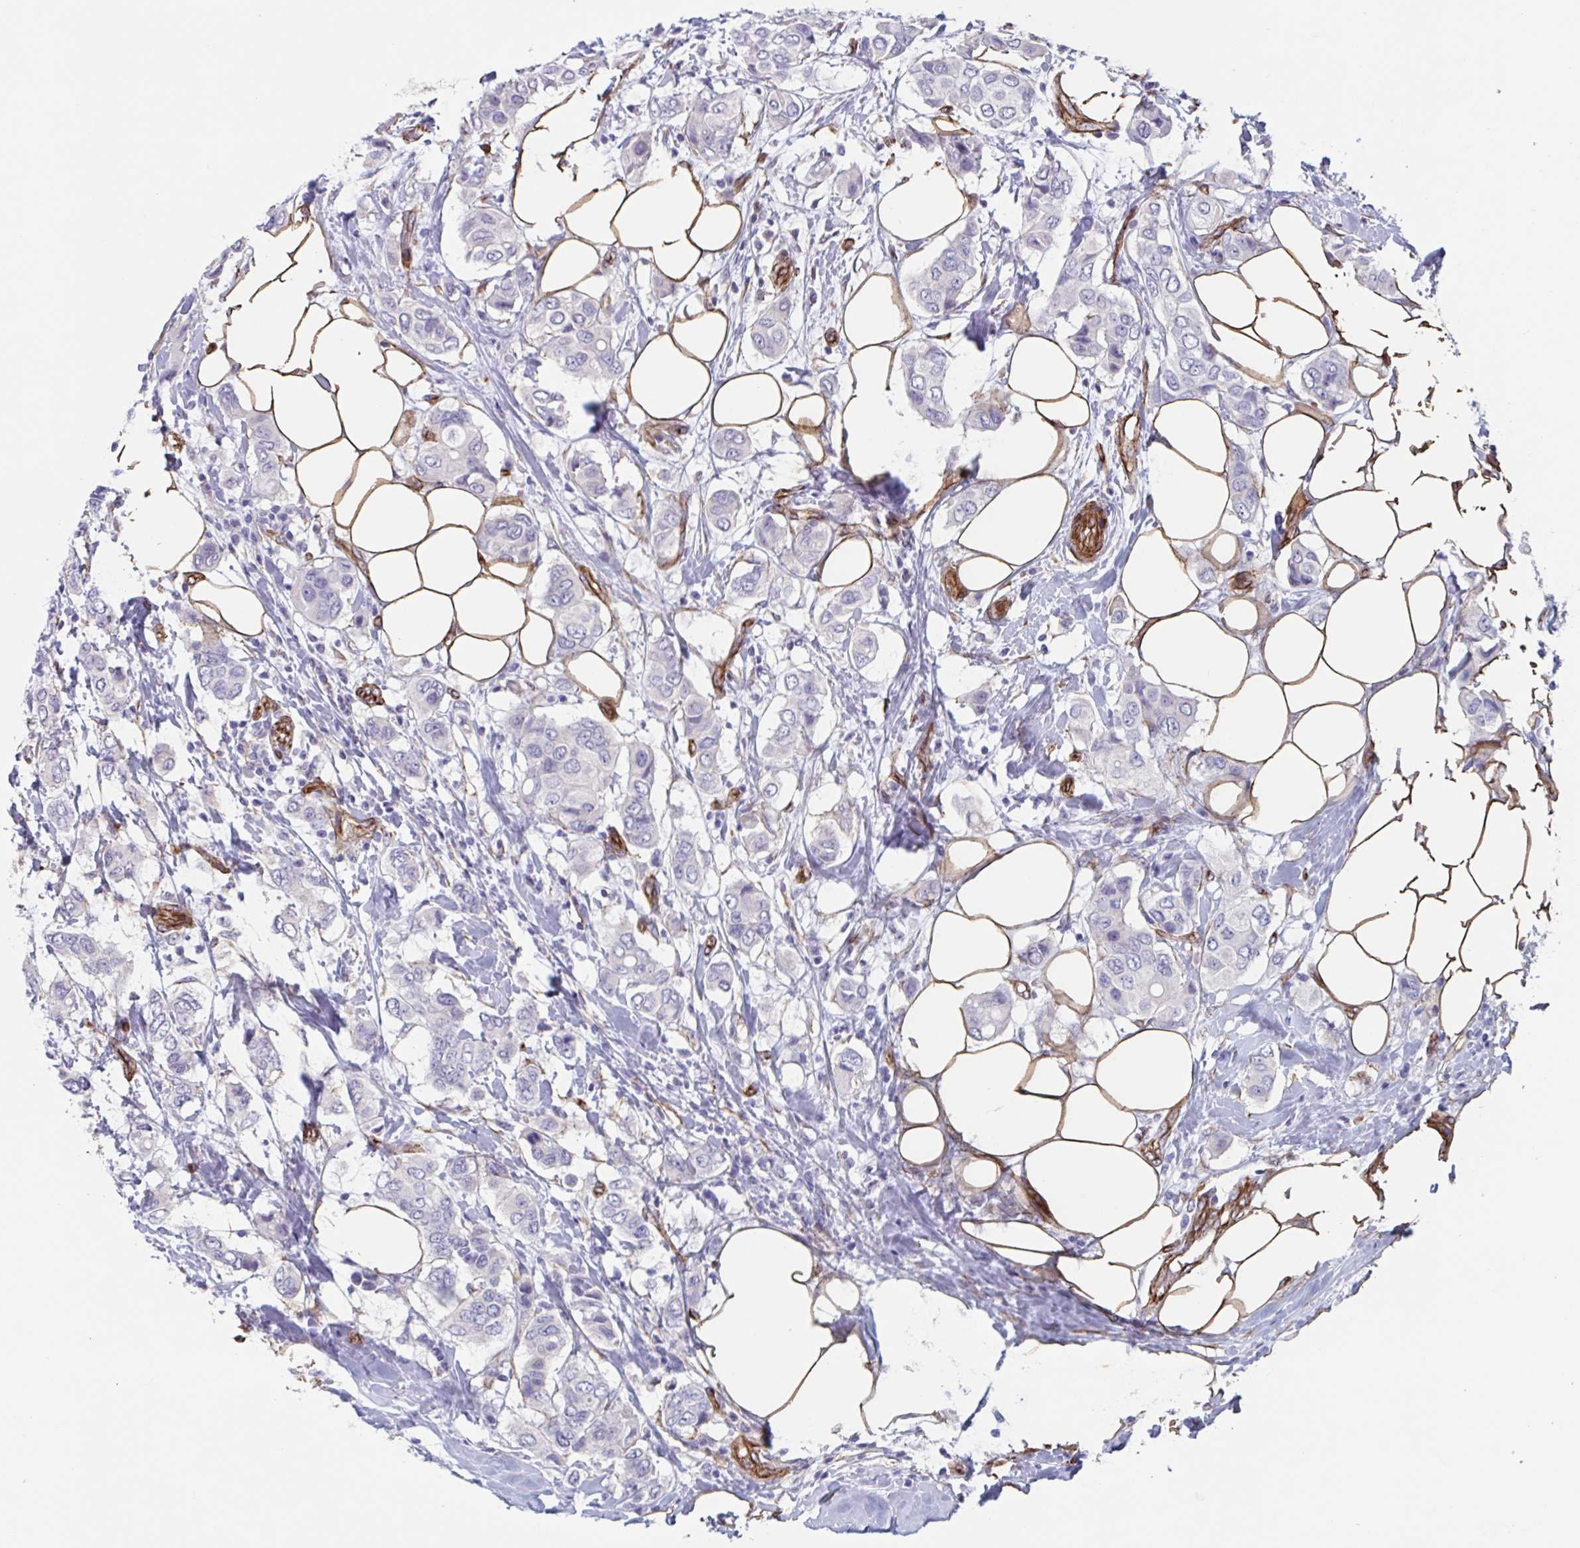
{"staining": {"intensity": "negative", "quantity": "none", "location": "none"}, "tissue": "breast cancer", "cell_type": "Tumor cells", "image_type": "cancer", "snomed": [{"axis": "morphology", "description": "Lobular carcinoma"}, {"axis": "topography", "description": "Breast"}], "caption": "Tumor cells show no significant staining in breast cancer. Nuclei are stained in blue.", "gene": "CITED4", "patient": {"sex": "female", "age": 51}}